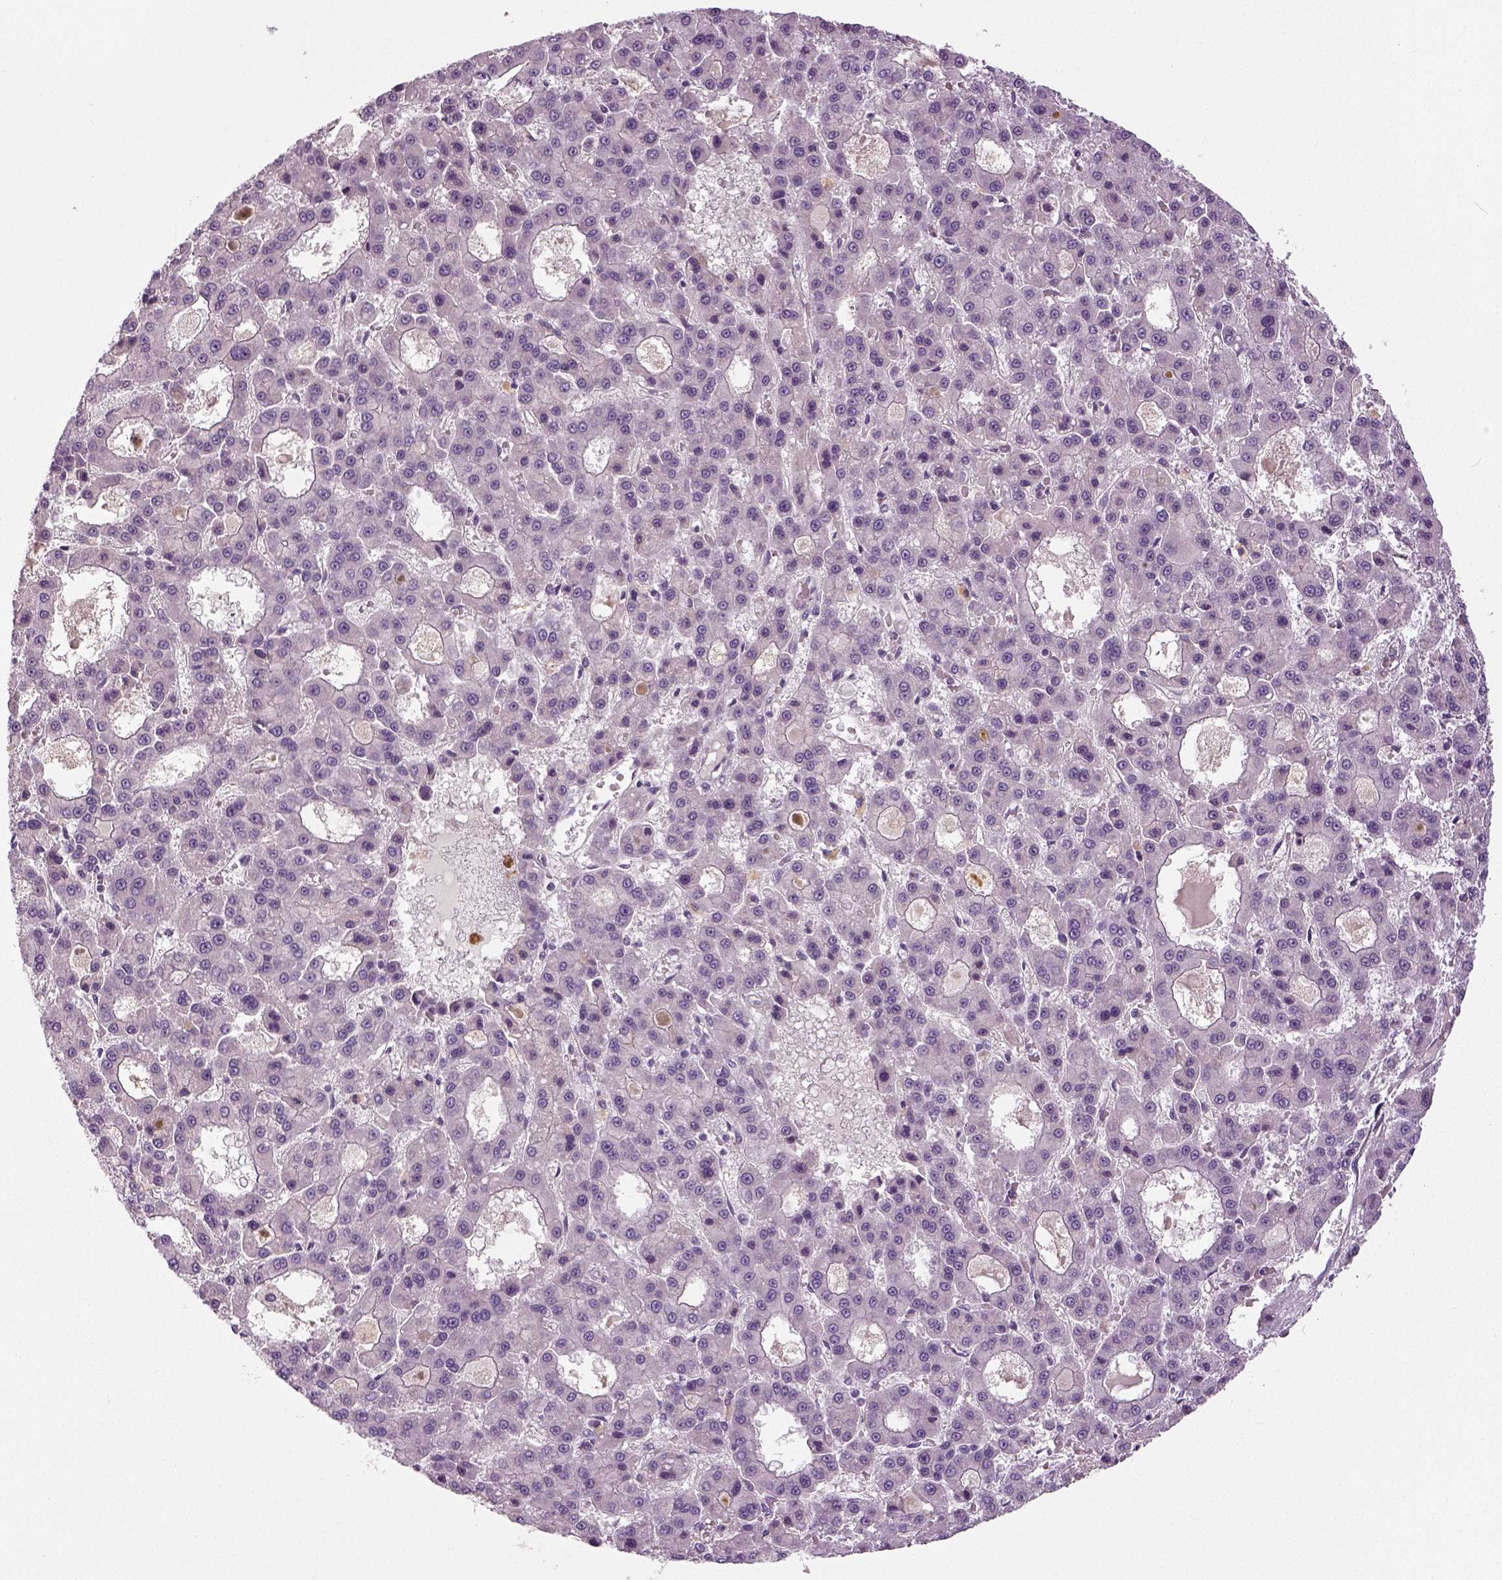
{"staining": {"intensity": "negative", "quantity": "none", "location": "none"}, "tissue": "liver cancer", "cell_type": "Tumor cells", "image_type": "cancer", "snomed": [{"axis": "morphology", "description": "Carcinoma, Hepatocellular, NOS"}, {"axis": "topography", "description": "Liver"}], "caption": "Tumor cells are negative for brown protein staining in hepatocellular carcinoma (liver).", "gene": "NECAB1", "patient": {"sex": "male", "age": 70}}